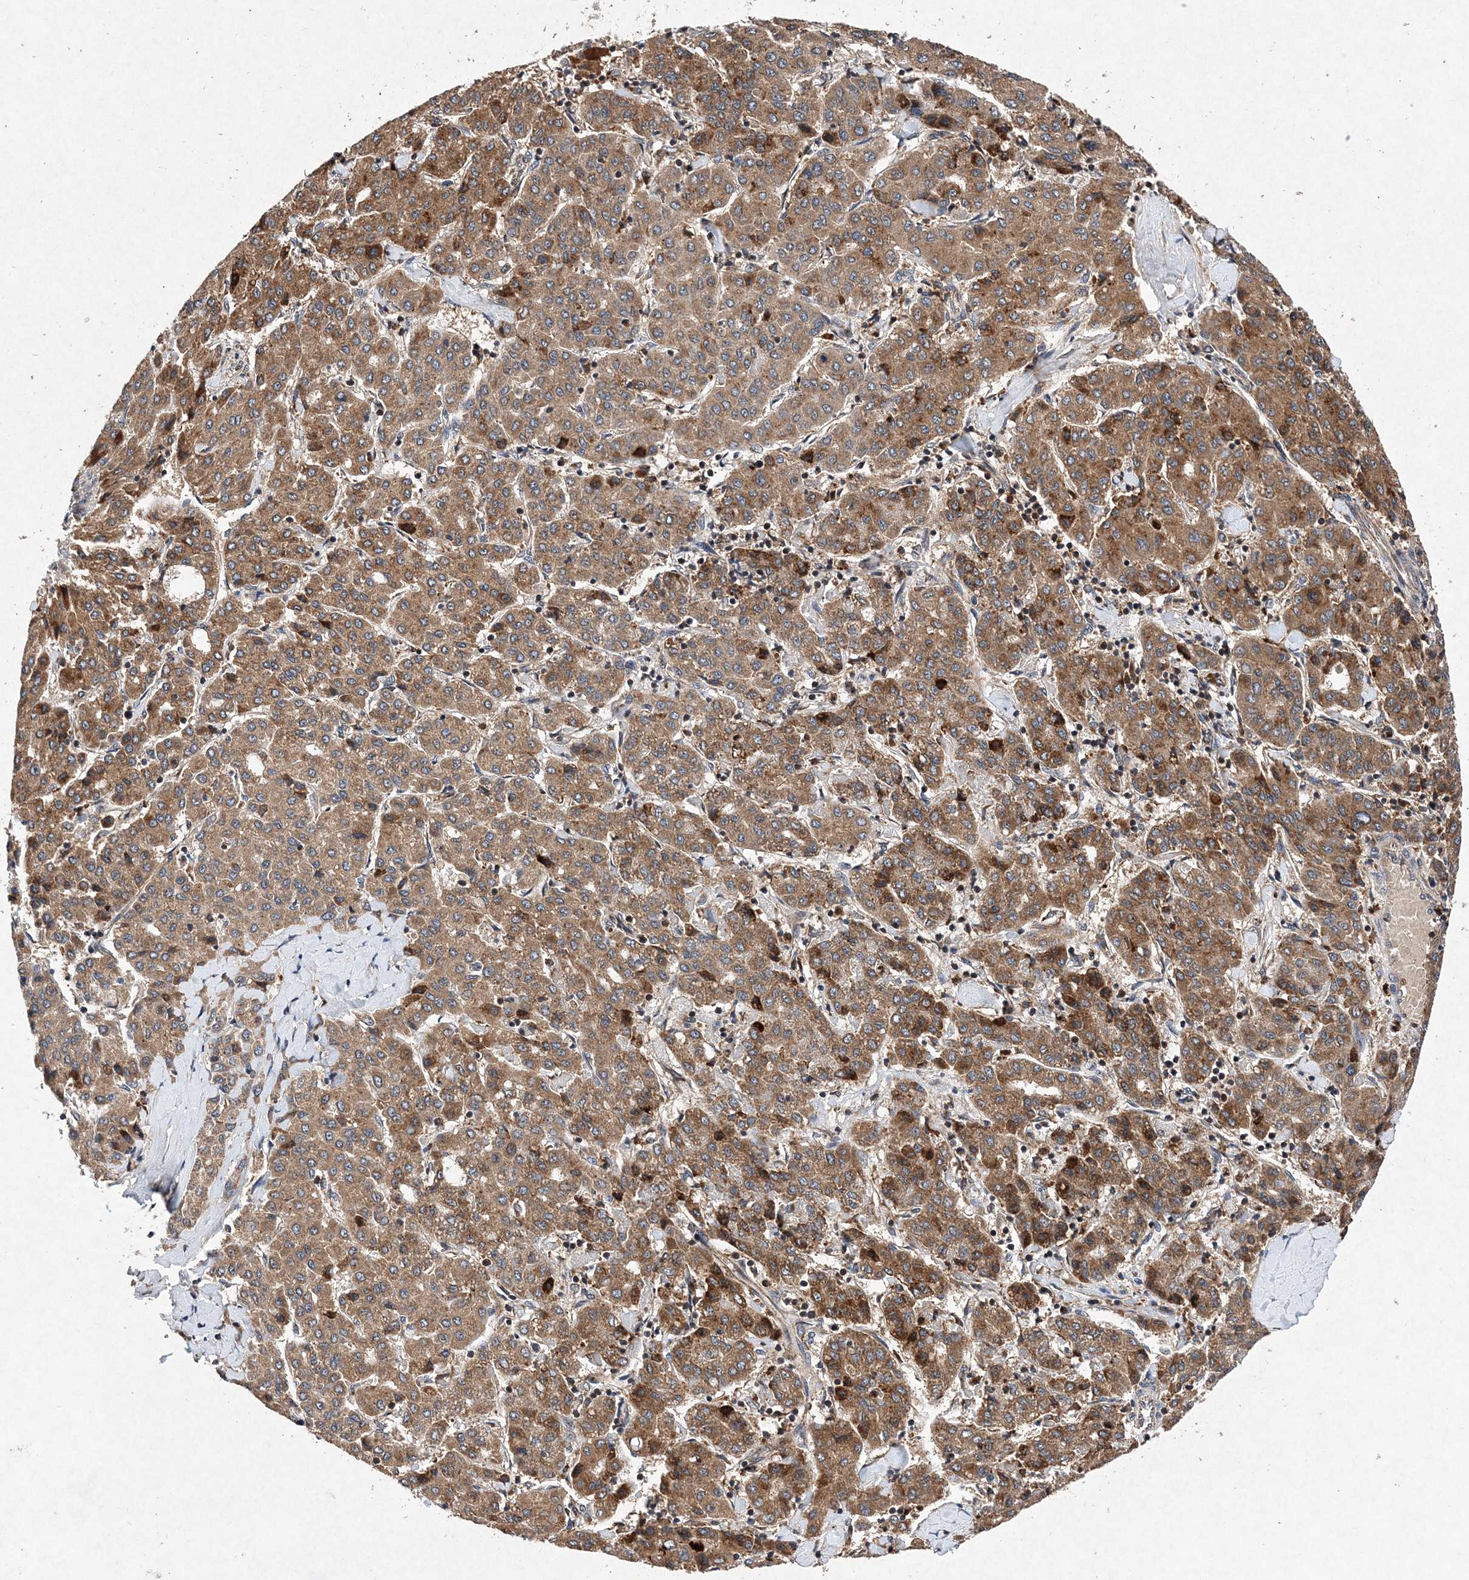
{"staining": {"intensity": "moderate", "quantity": ">75%", "location": "cytoplasmic/membranous"}, "tissue": "liver cancer", "cell_type": "Tumor cells", "image_type": "cancer", "snomed": [{"axis": "morphology", "description": "Carcinoma, Hepatocellular, NOS"}, {"axis": "topography", "description": "Liver"}], "caption": "A medium amount of moderate cytoplasmic/membranous staining is appreciated in about >75% of tumor cells in liver cancer (hepatocellular carcinoma) tissue.", "gene": "PROSER1", "patient": {"sex": "male", "age": 65}}